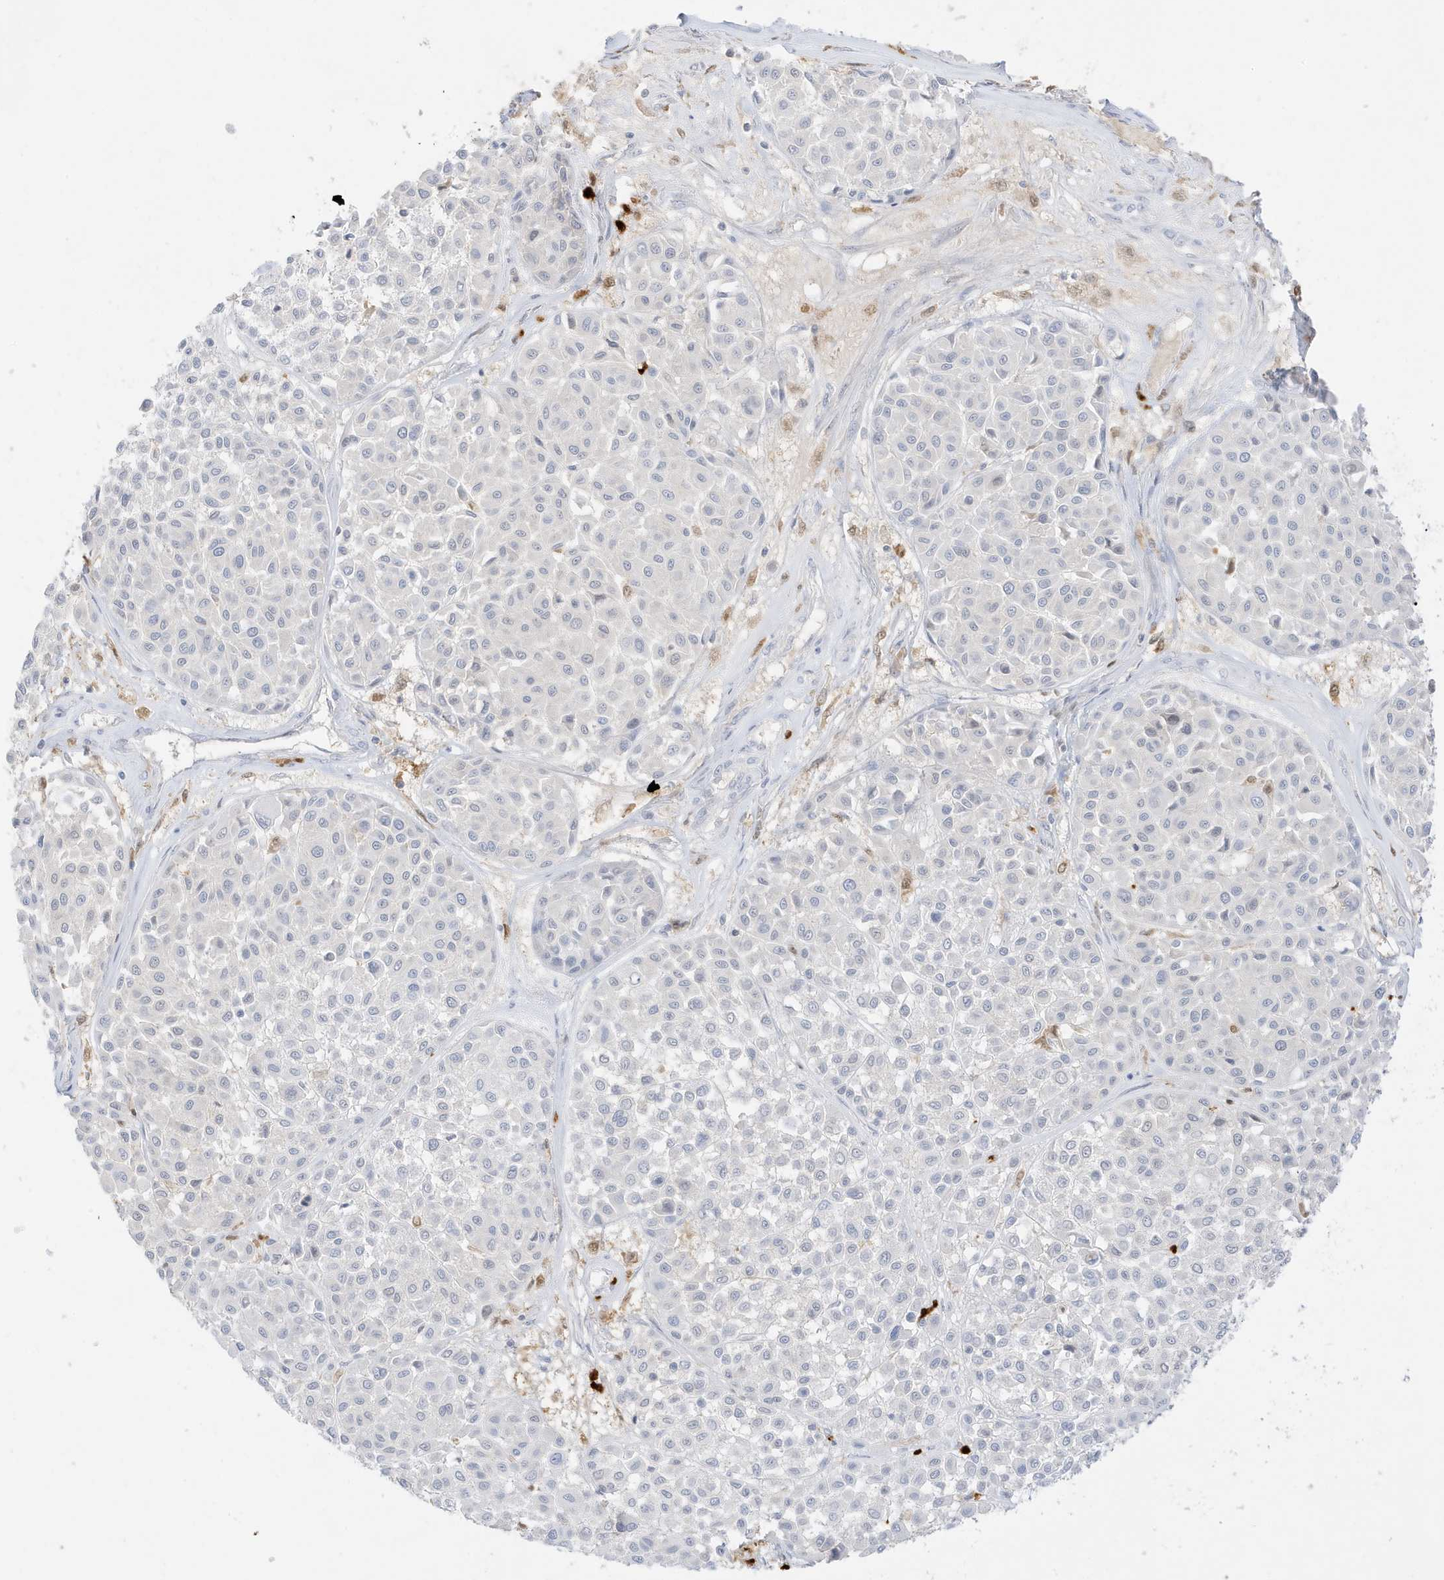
{"staining": {"intensity": "negative", "quantity": "none", "location": "none"}, "tissue": "melanoma", "cell_type": "Tumor cells", "image_type": "cancer", "snomed": [{"axis": "morphology", "description": "Malignant melanoma, Metastatic site"}, {"axis": "topography", "description": "Soft tissue"}], "caption": "IHC micrograph of melanoma stained for a protein (brown), which displays no expression in tumor cells.", "gene": "GCA", "patient": {"sex": "male", "age": 41}}